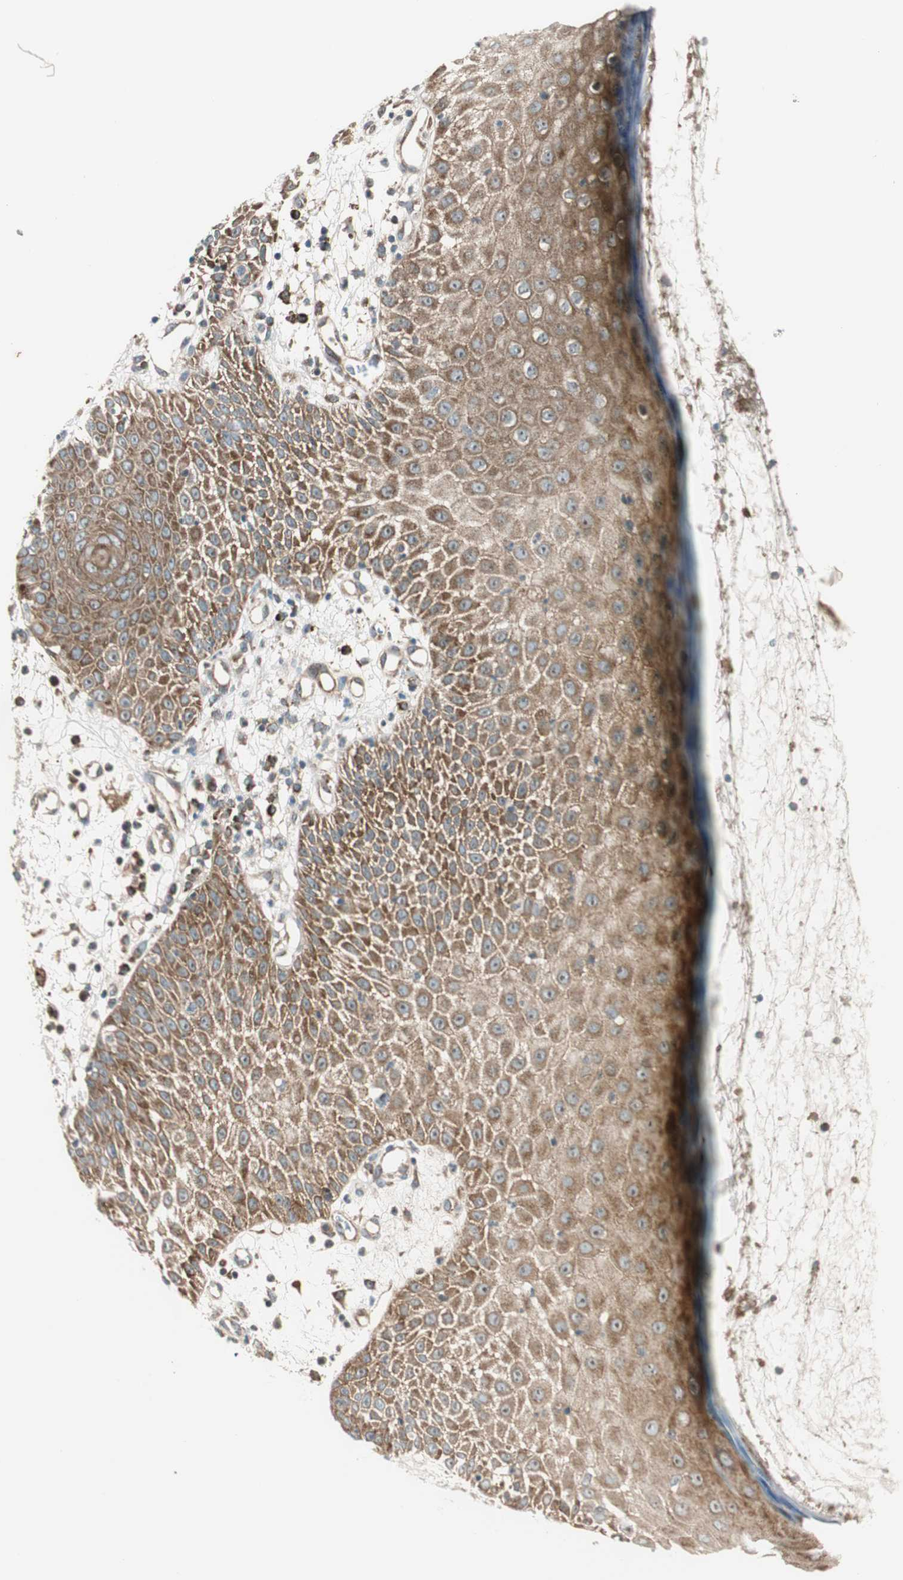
{"staining": {"intensity": "moderate", "quantity": ">75%", "location": "cytoplasmic/membranous"}, "tissue": "skin cancer", "cell_type": "Tumor cells", "image_type": "cancer", "snomed": [{"axis": "morphology", "description": "Squamous cell carcinoma, NOS"}, {"axis": "topography", "description": "Skin"}], "caption": "Tumor cells display medium levels of moderate cytoplasmic/membranous expression in approximately >75% of cells in human squamous cell carcinoma (skin). The staining was performed using DAB (3,3'-diaminobenzidine) to visualize the protein expression in brown, while the nuclei were stained in blue with hematoxylin (Magnification: 20x).", "gene": "ABI1", "patient": {"sex": "female", "age": 78}}